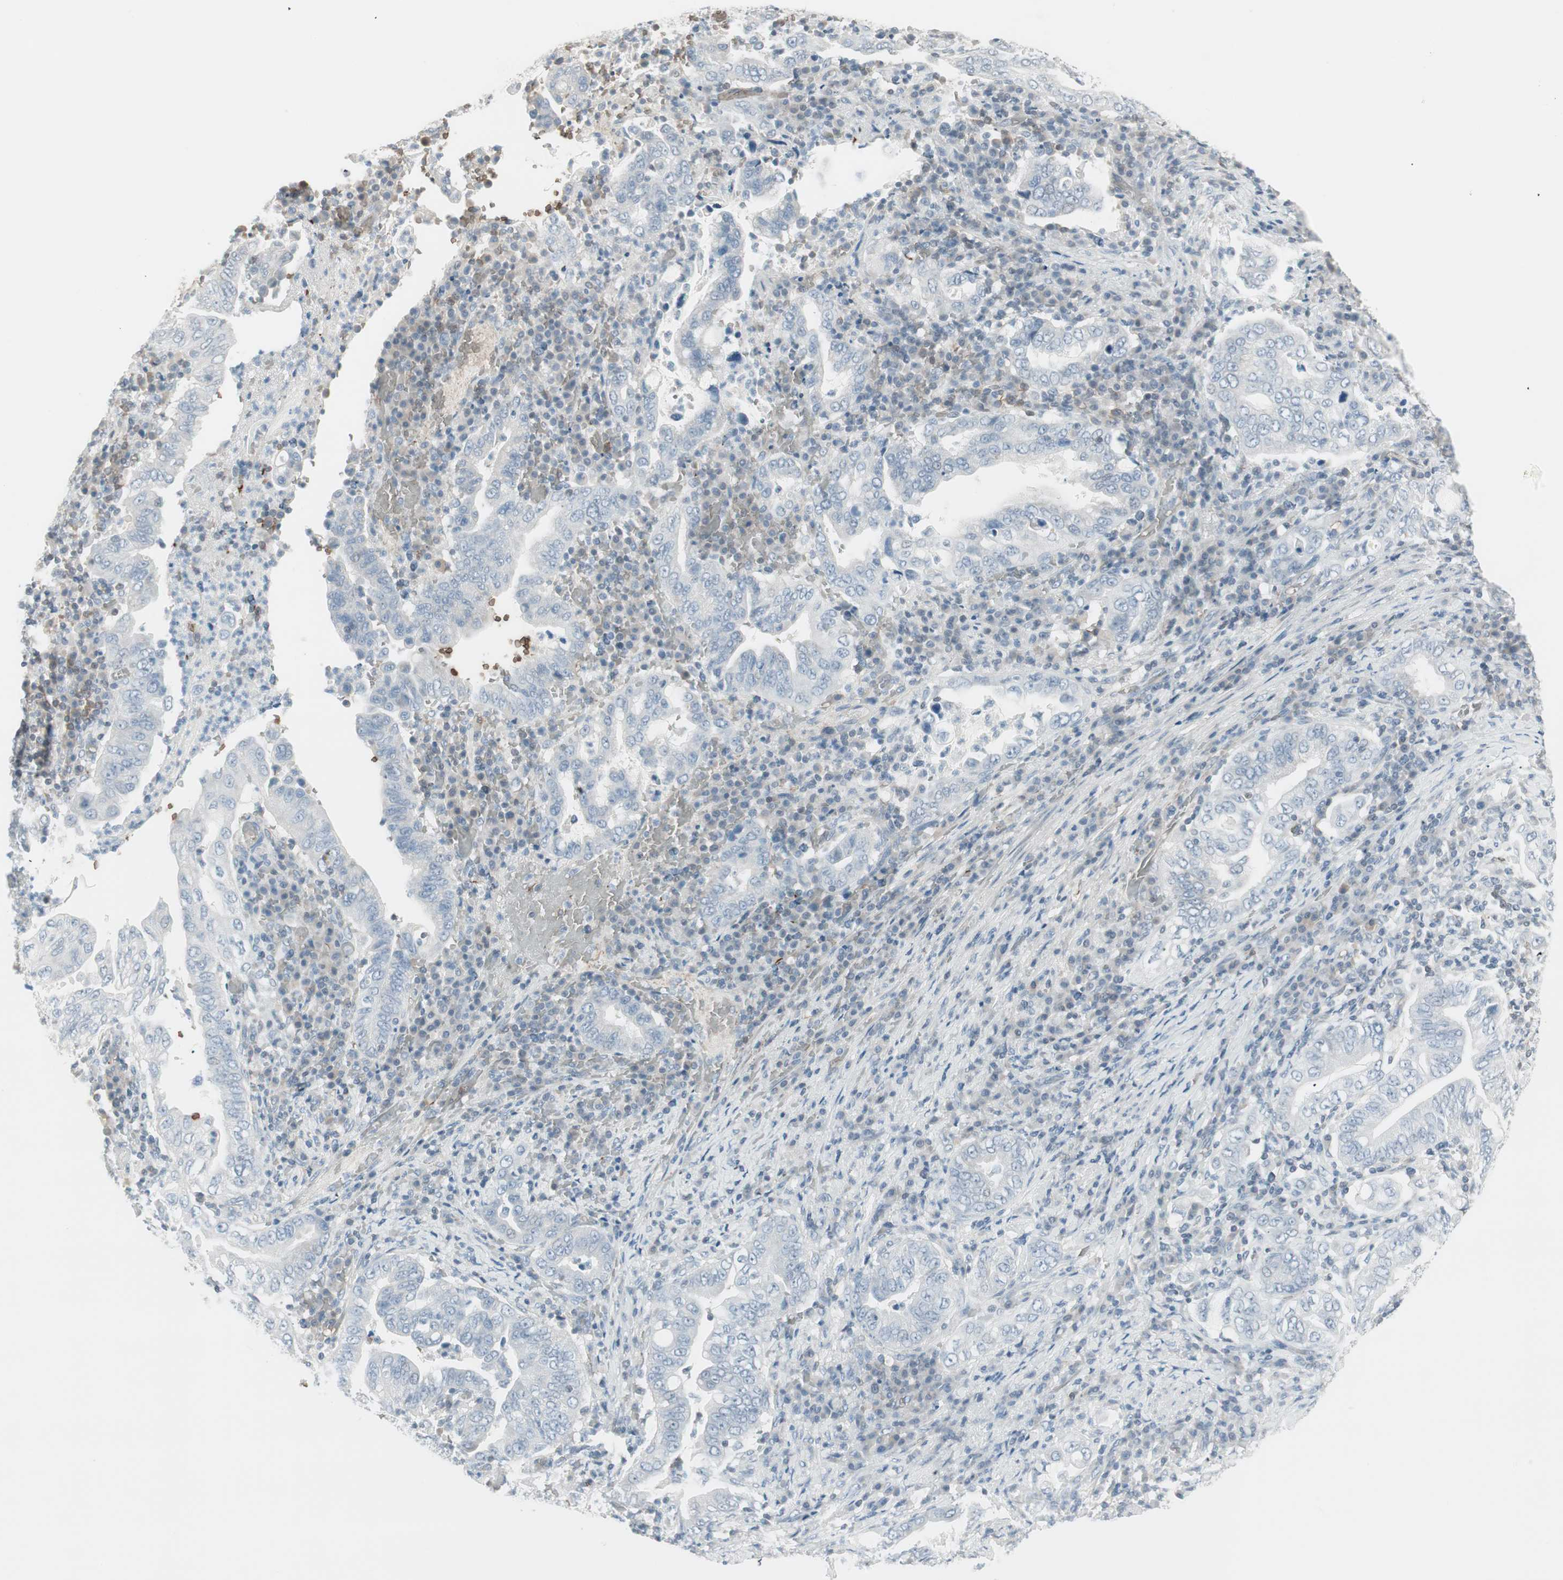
{"staining": {"intensity": "negative", "quantity": "none", "location": "none"}, "tissue": "stomach cancer", "cell_type": "Tumor cells", "image_type": "cancer", "snomed": [{"axis": "morphology", "description": "Normal tissue, NOS"}, {"axis": "morphology", "description": "Adenocarcinoma, NOS"}, {"axis": "topography", "description": "Esophagus"}, {"axis": "topography", "description": "Stomach, upper"}, {"axis": "topography", "description": "Peripheral nerve tissue"}], "caption": "Immunohistochemistry (IHC) histopathology image of stomach adenocarcinoma stained for a protein (brown), which shows no staining in tumor cells.", "gene": "MAP4K1", "patient": {"sex": "male", "age": 62}}